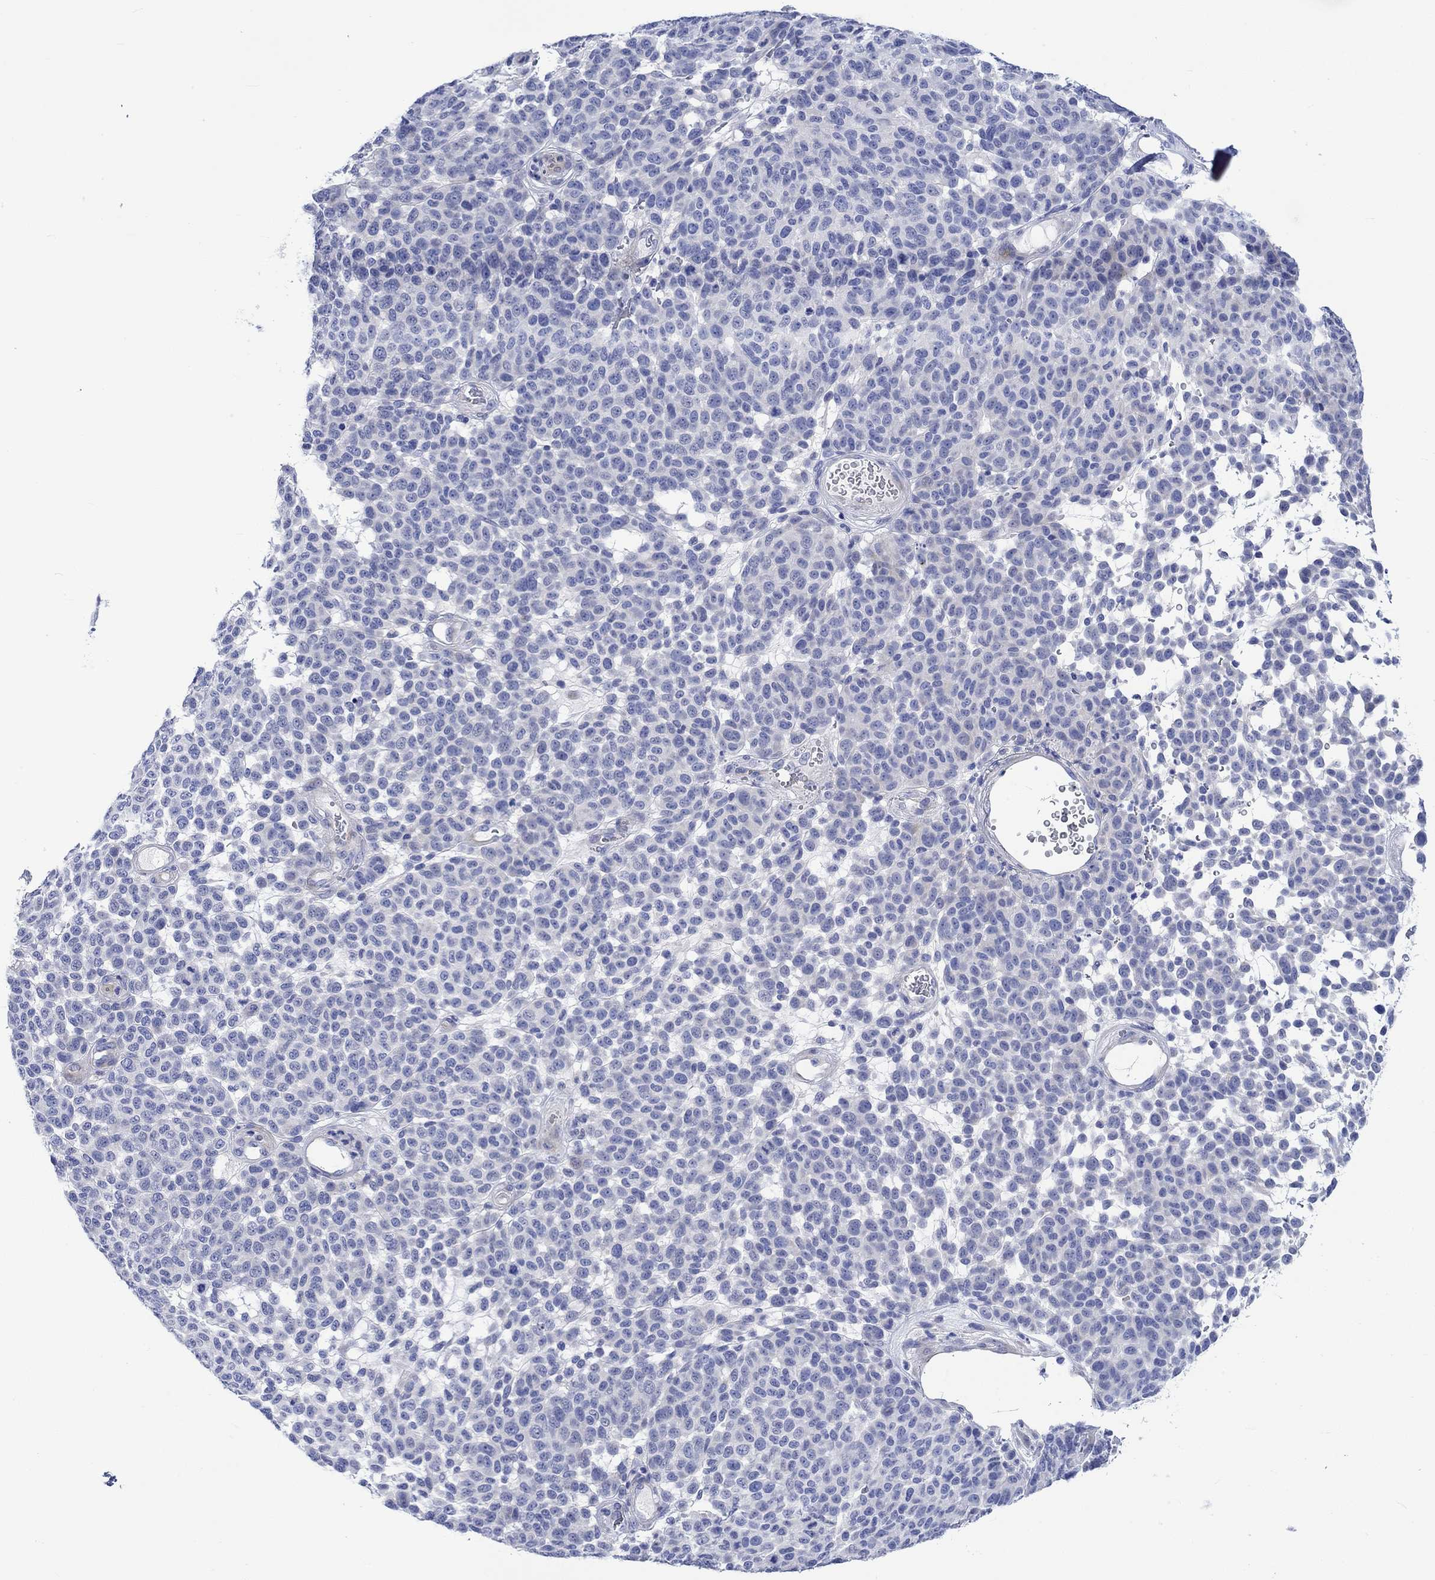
{"staining": {"intensity": "negative", "quantity": "none", "location": "none"}, "tissue": "melanoma", "cell_type": "Tumor cells", "image_type": "cancer", "snomed": [{"axis": "morphology", "description": "Malignant melanoma, NOS"}, {"axis": "topography", "description": "Skin"}], "caption": "An IHC image of melanoma is shown. There is no staining in tumor cells of melanoma.", "gene": "NRIP3", "patient": {"sex": "male", "age": 59}}